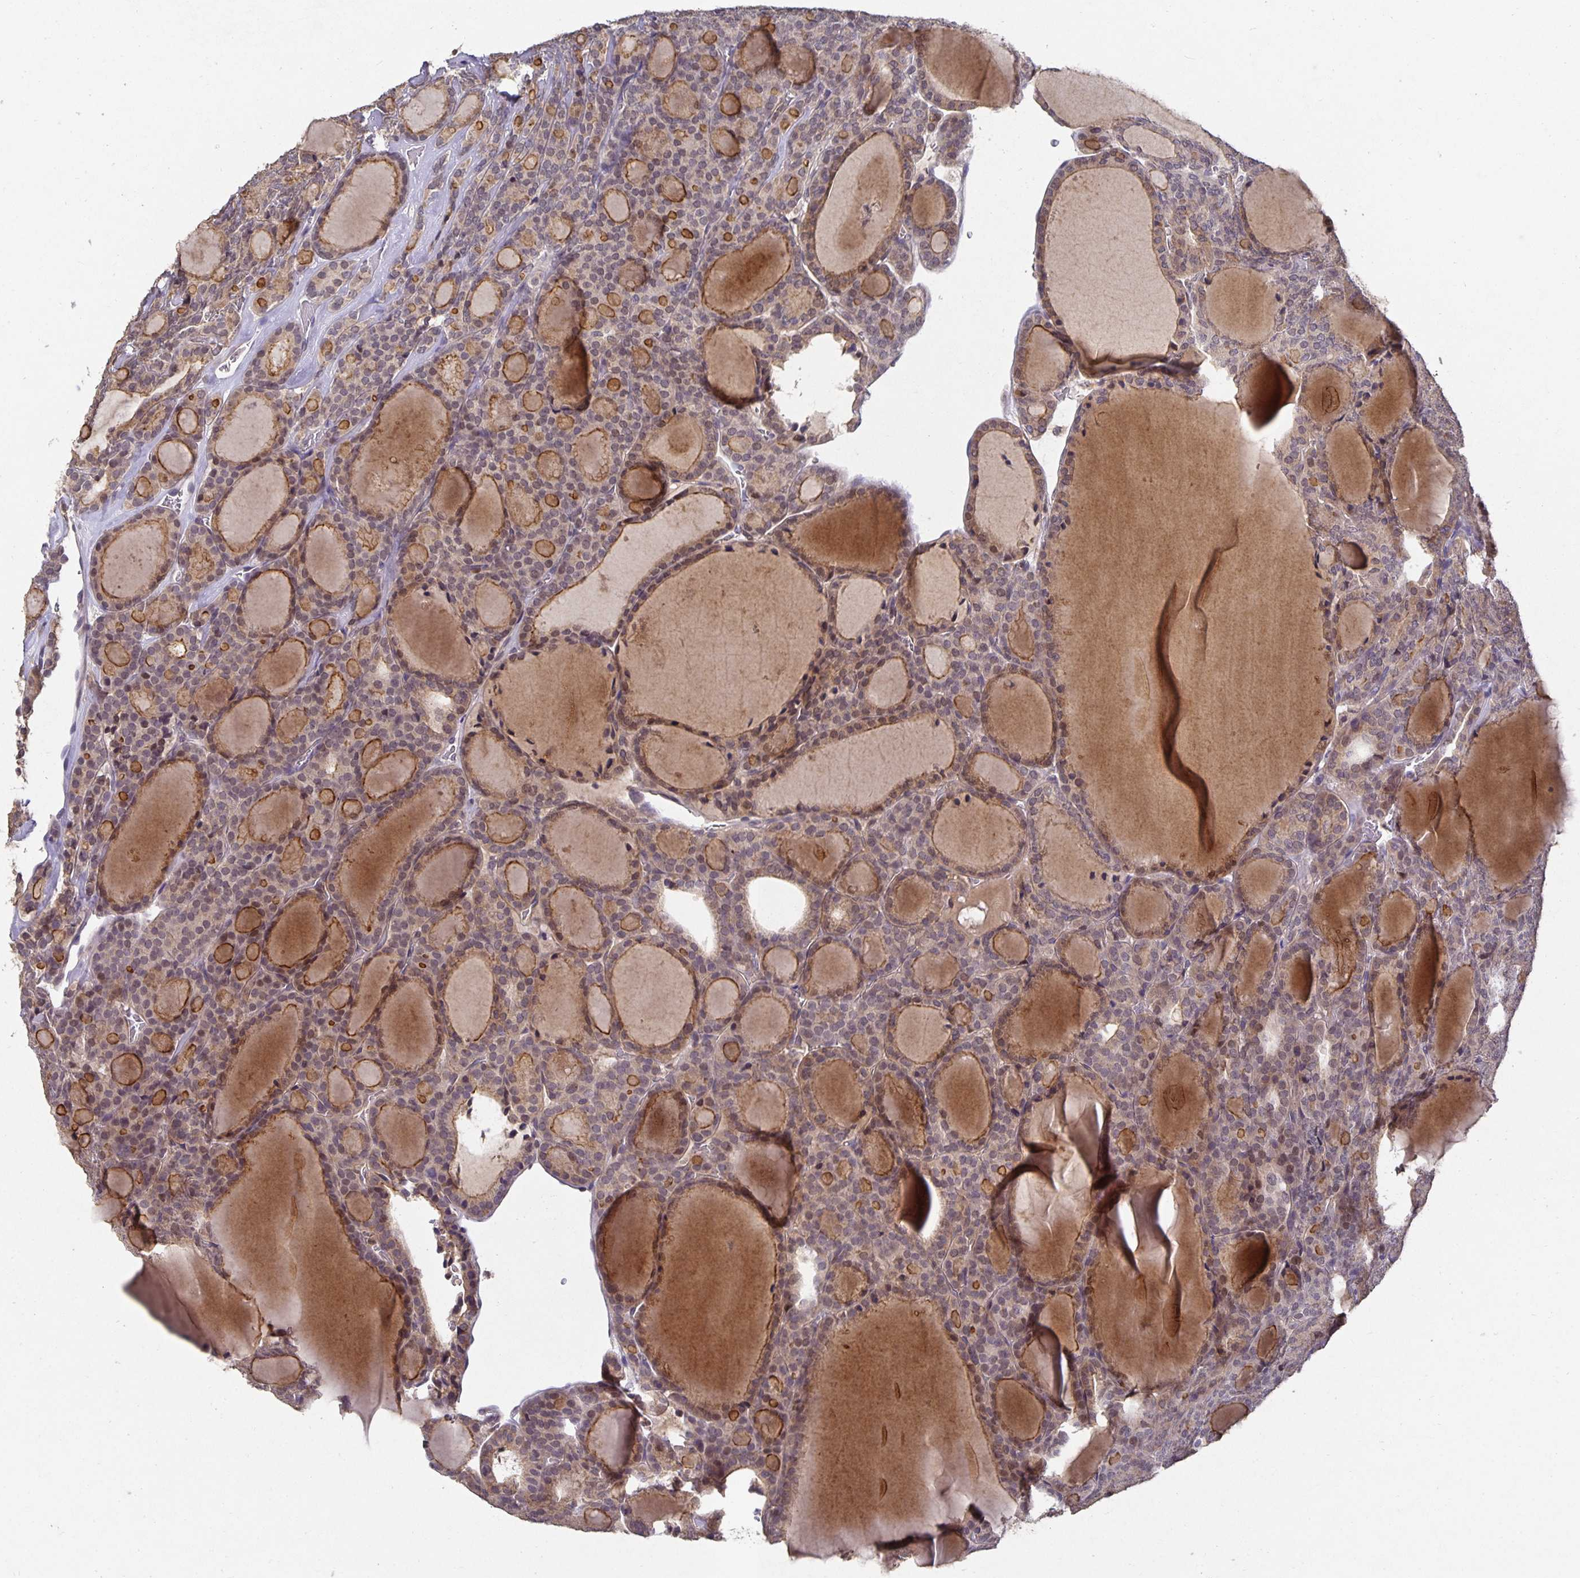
{"staining": {"intensity": "weak", "quantity": "25%-75%", "location": "nuclear"}, "tissue": "thyroid cancer", "cell_type": "Tumor cells", "image_type": "cancer", "snomed": [{"axis": "morphology", "description": "Follicular adenoma carcinoma, NOS"}, {"axis": "topography", "description": "Thyroid gland"}], "caption": "Thyroid follicular adenoma carcinoma tissue exhibits weak nuclear expression in about 25%-75% of tumor cells, visualized by immunohistochemistry.", "gene": "HEPN1", "patient": {"sex": "male", "age": 74}}